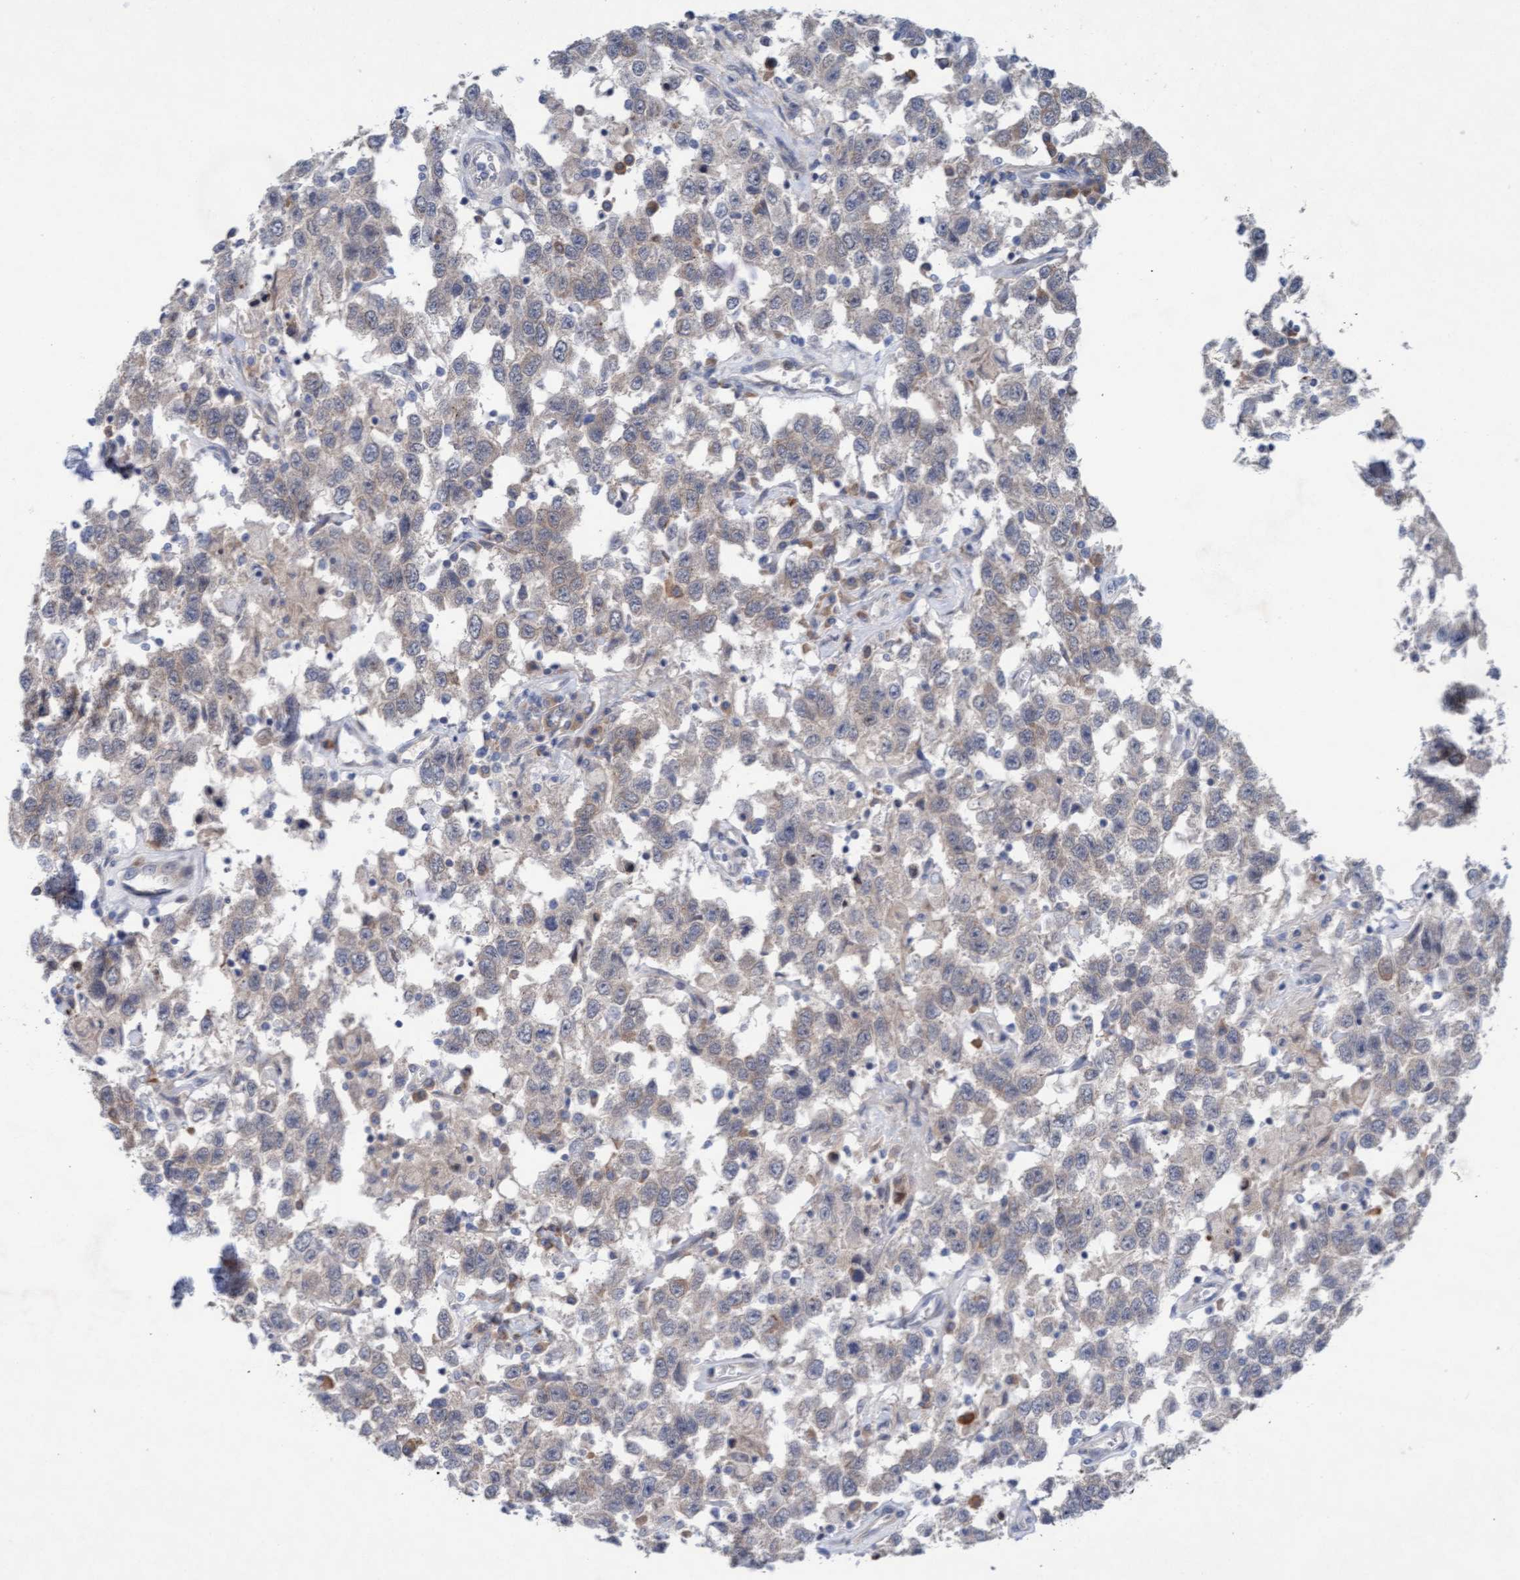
{"staining": {"intensity": "weak", "quantity": "<25%", "location": "cytoplasmic/membranous"}, "tissue": "testis cancer", "cell_type": "Tumor cells", "image_type": "cancer", "snomed": [{"axis": "morphology", "description": "Seminoma, NOS"}, {"axis": "topography", "description": "Testis"}], "caption": "Immunohistochemistry micrograph of neoplastic tissue: human testis seminoma stained with DAB (3,3'-diaminobenzidine) reveals no significant protein expression in tumor cells. (DAB (3,3'-diaminobenzidine) IHC, high magnification).", "gene": "PLCD1", "patient": {"sex": "male", "age": 41}}